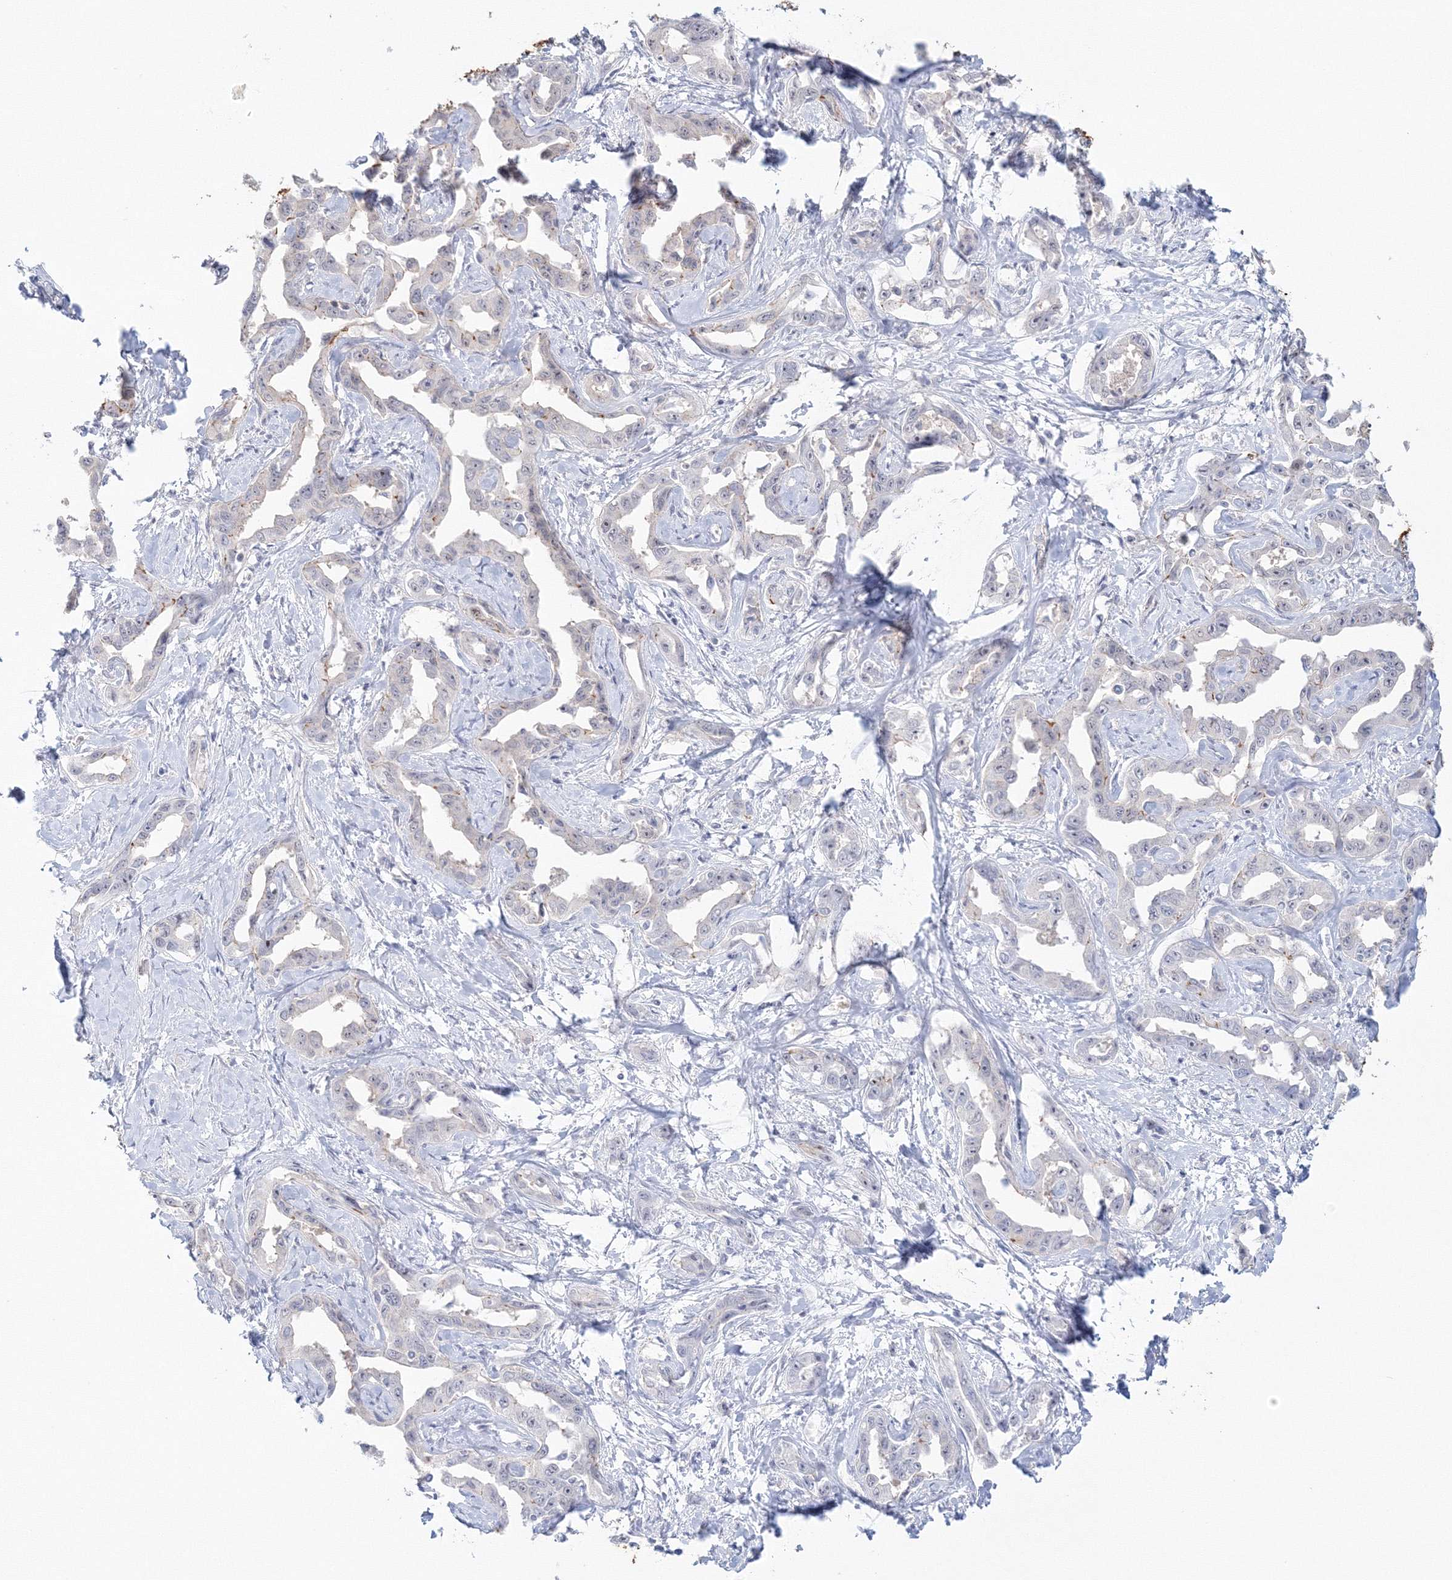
{"staining": {"intensity": "negative", "quantity": "none", "location": "none"}, "tissue": "liver cancer", "cell_type": "Tumor cells", "image_type": "cancer", "snomed": [{"axis": "morphology", "description": "Cholangiocarcinoma"}, {"axis": "topography", "description": "Liver"}], "caption": "This histopathology image is of liver cholangiocarcinoma stained with IHC to label a protein in brown with the nuclei are counter-stained blue. There is no staining in tumor cells.", "gene": "VSIG1", "patient": {"sex": "male", "age": 59}}